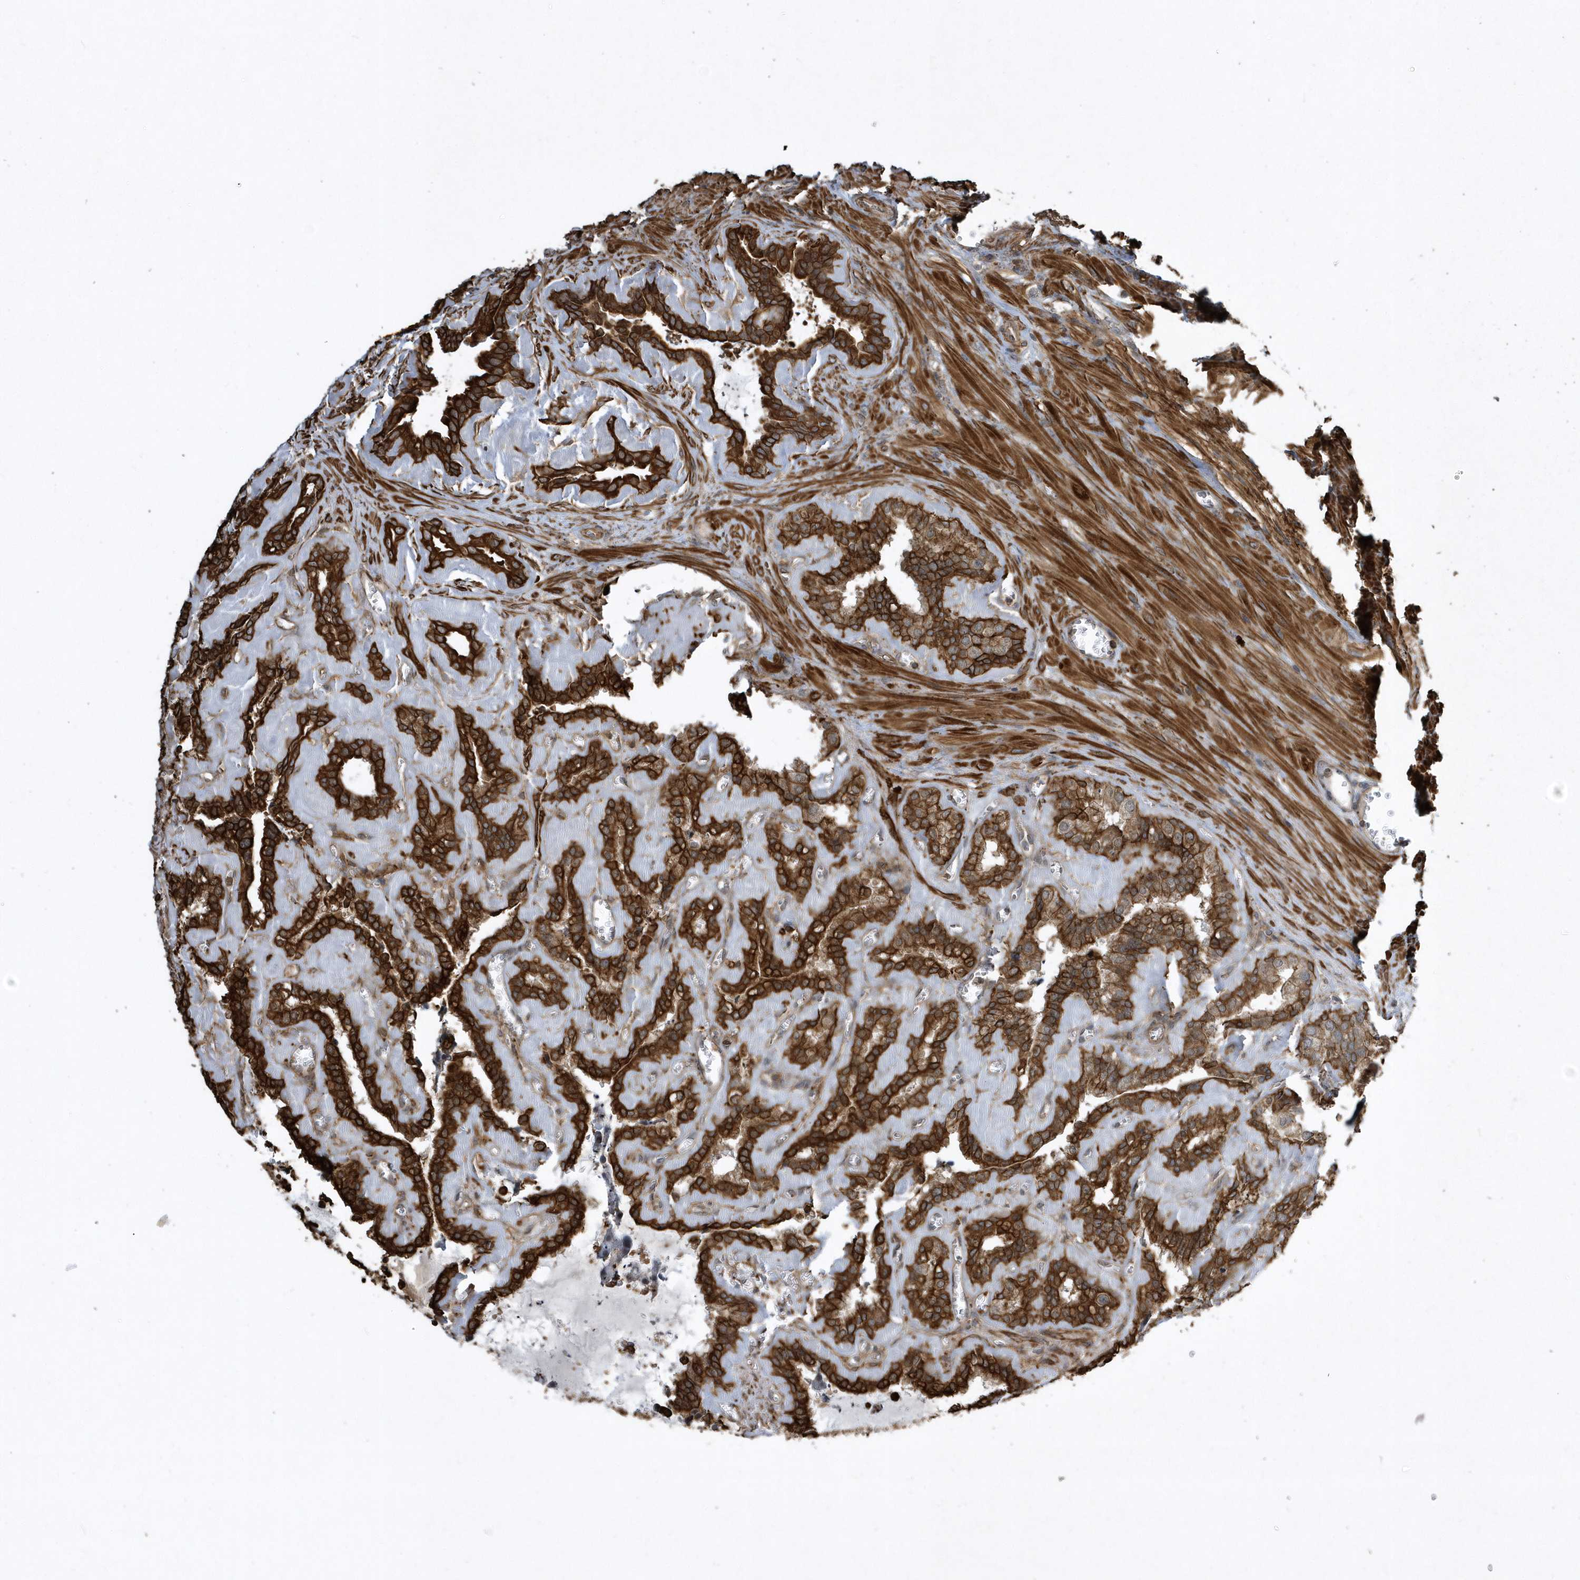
{"staining": {"intensity": "strong", "quantity": ">75%", "location": "cytoplasmic/membranous"}, "tissue": "seminal vesicle", "cell_type": "Glandular cells", "image_type": "normal", "snomed": [{"axis": "morphology", "description": "Normal tissue, NOS"}, {"axis": "topography", "description": "Prostate"}, {"axis": "topography", "description": "Seminal veicle"}], "caption": "Glandular cells show strong cytoplasmic/membranous expression in about >75% of cells in normal seminal vesicle.", "gene": "SENP8", "patient": {"sex": "male", "age": 59}}